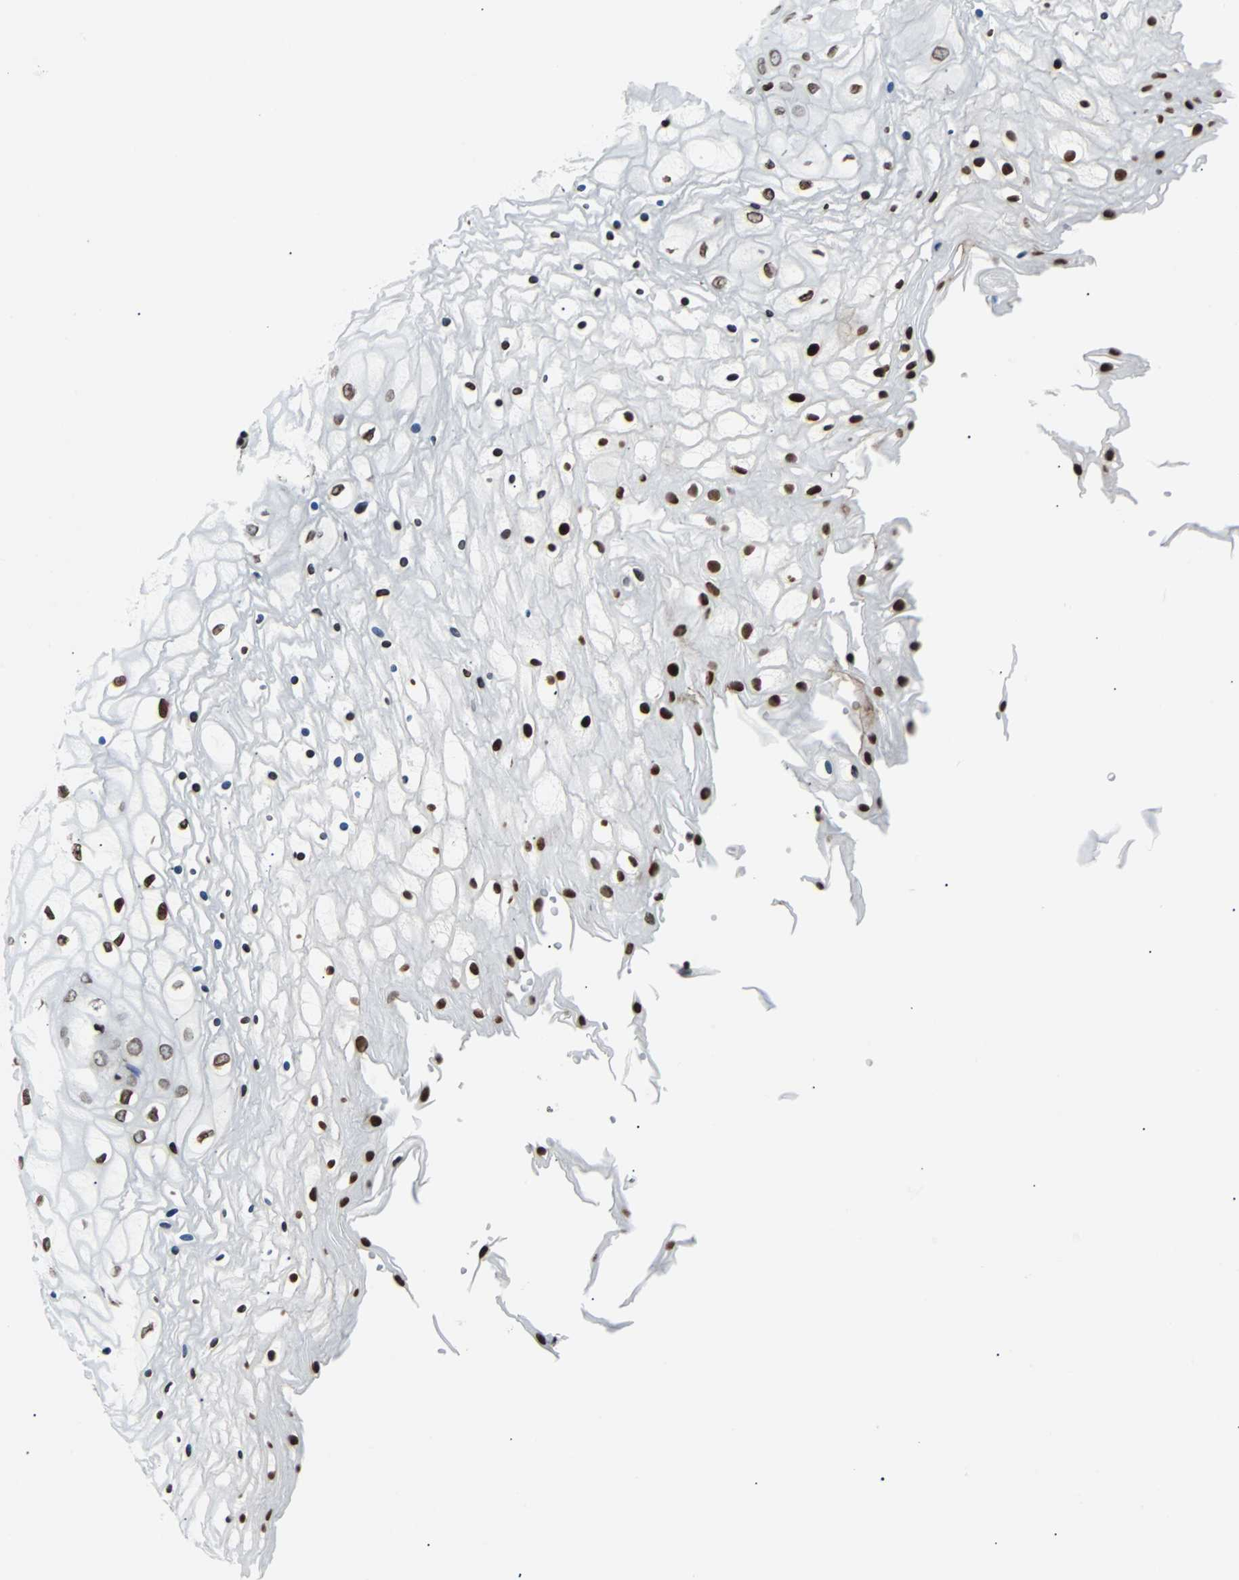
{"staining": {"intensity": "strong", "quantity": "25%-75%", "location": "nuclear"}, "tissue": "vagina", "cell_type": "Squamous epithelial cells", "image_type": "normal", "snomed": [{"axis": "morphology", "description": "Normal tissue, NOS"}, {"axis": "topography", "description": "Vagina"}], "caption": "This is an image of immunohistochemistry (IHC) staining of normal vagina, which shows strong staining in the nuclear of squamous epithelial cells.", "gene": "ZNF131", "patient": {"sex": "female", "age": 34}}